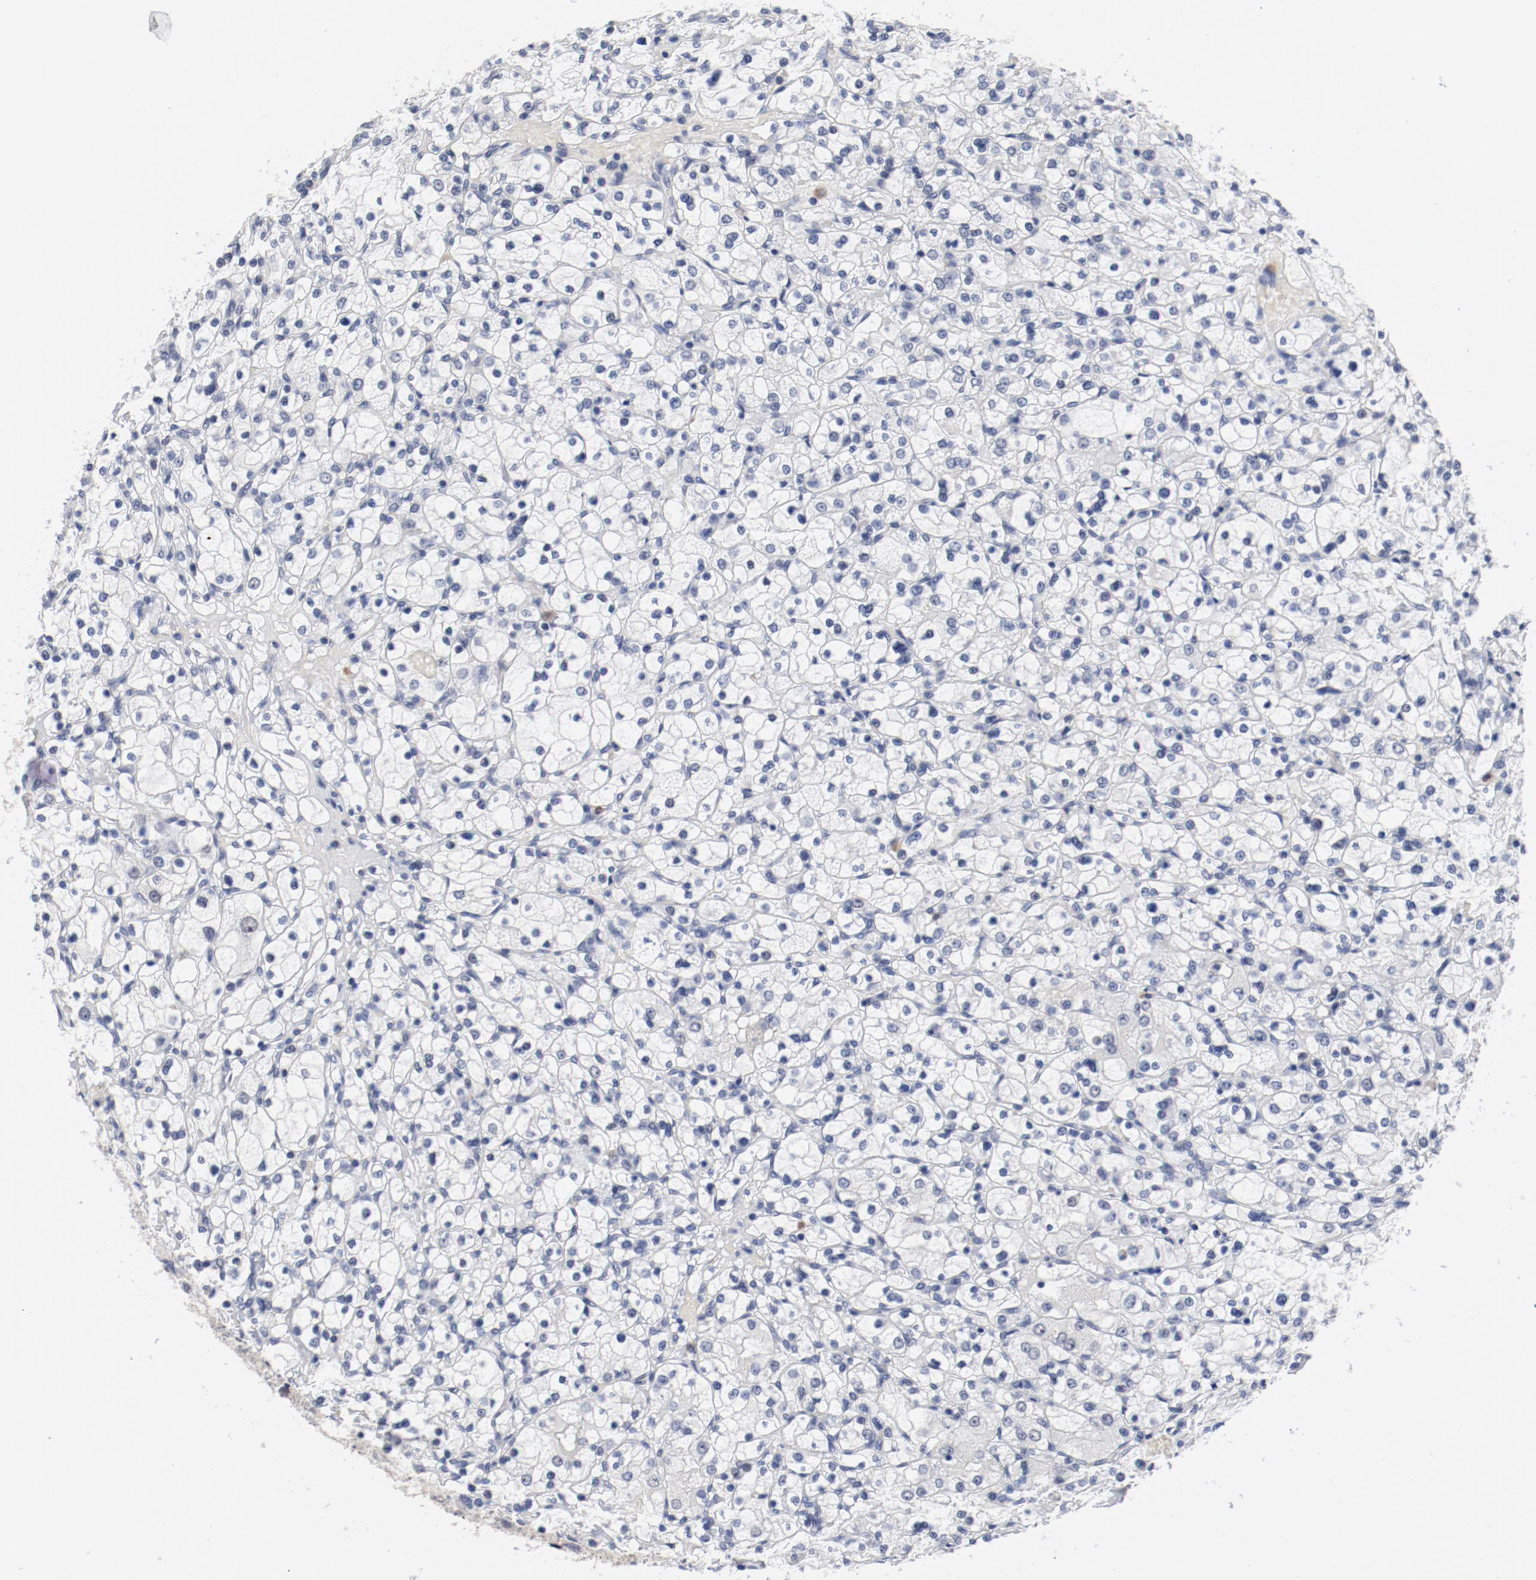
{"staining": {"intensity": "negative", "quantity": "none", "location": "none"}, "tissue": "renal cancer", "cell_type": "Tumor cells", "image_type": "cancer", "snomed": [{"axis": "morphology", "description": "Adenocarcinoma, NOS"}, {"axis": "topography", "description": "Kidney"}], "caption": "Micrograph shows no significant protein positivity in tumor cells of renal adenocarcinoma. (DAB (3,3'-diaminobenzidine) immunohistochemistry (IHC) visualized using brightfield microscopy, high magnification).", "gene": "ANKLE2", "patient": {"sex": "female", "age": 83}}